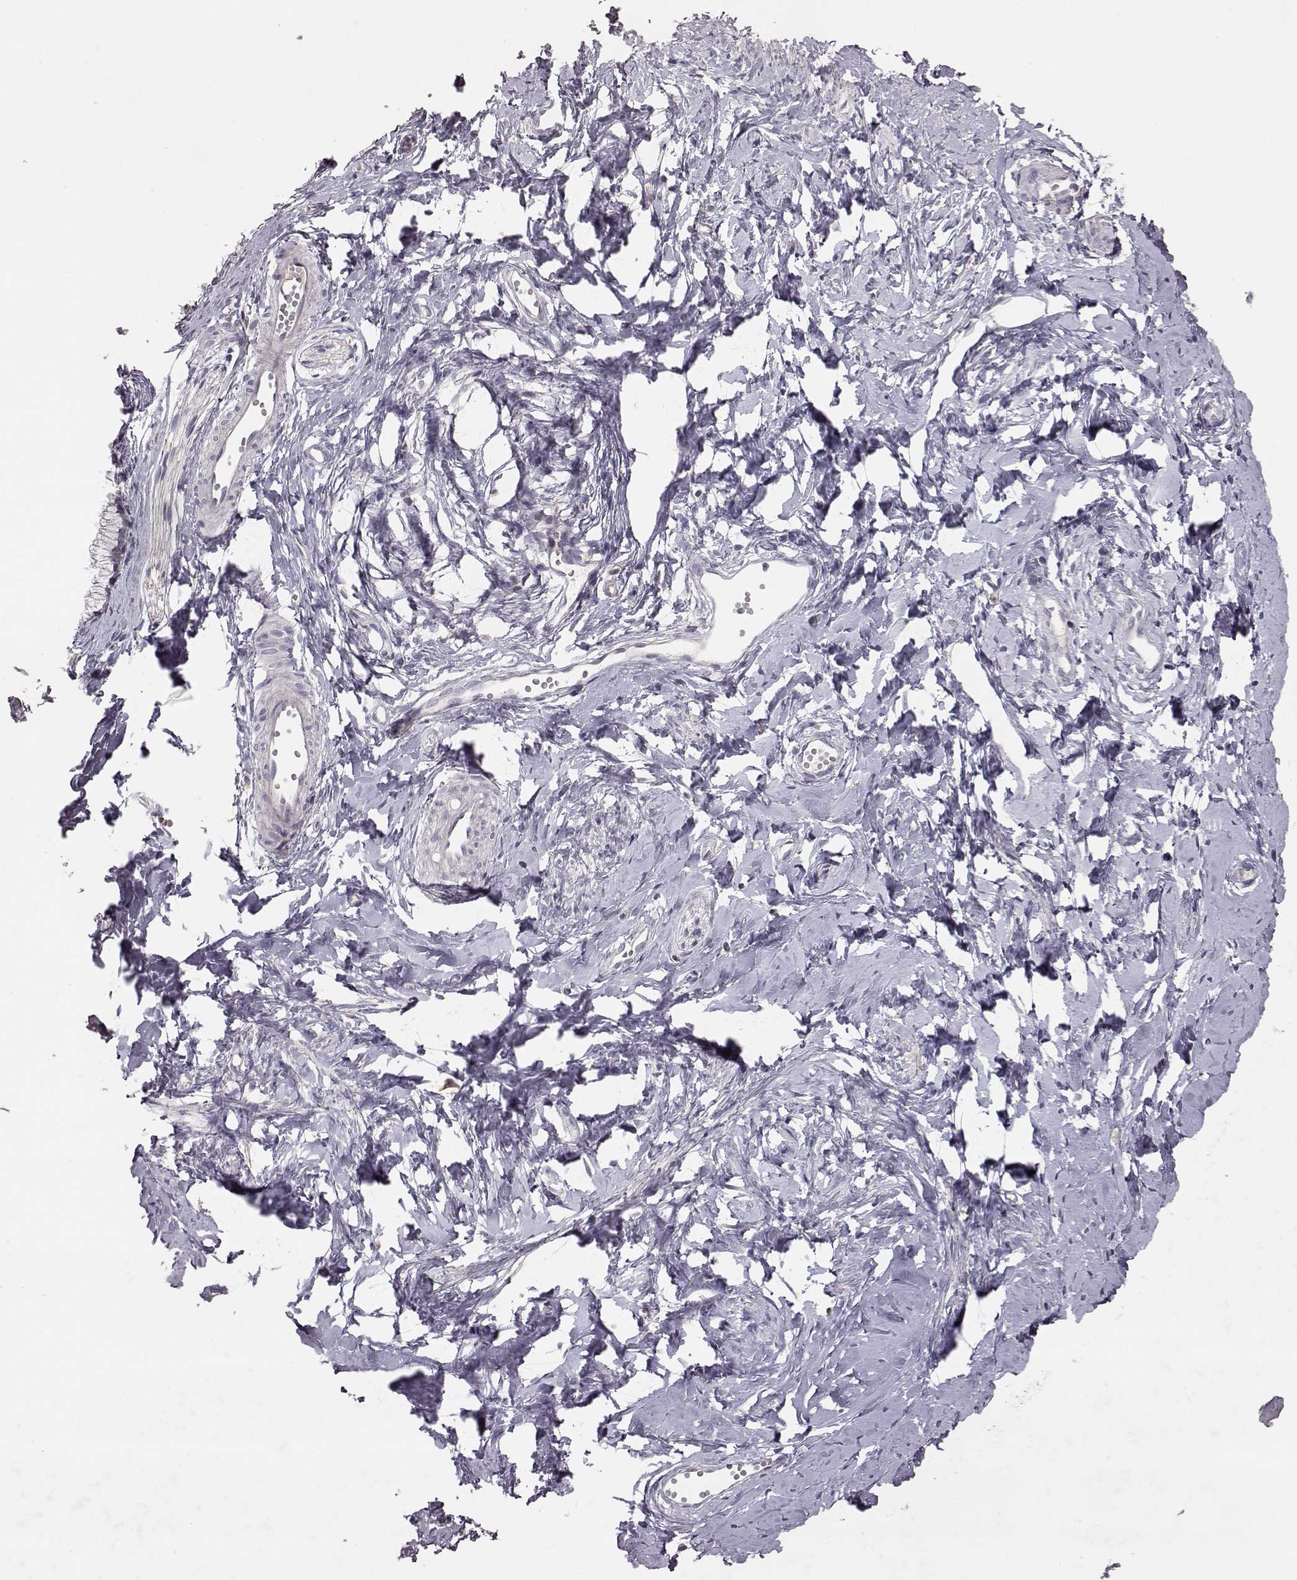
{"staining": {"intensity": "negative", "quantity": "none", "location": "none"}, "tissue": "cervix", "cell_type": "Glandular cells", "image_type": "normal", "snomed": [{"axis": "morphology", "description": "Normal tissue, NOS"}, {"axis": "topography", "description": "Cervix"}], "caption": "Immunohistochemical staining of benign cervix shows no significant positivity in glandular cells. Brightfield microscopy of immunohistochemistry (IHC) stained with DAB (3,3'-diaminobenzidine) (brown) and hematoxylin (blue), captured at high magnification.", "gene": "TLX3", "patient": {"sex": "female", "age": 40}}